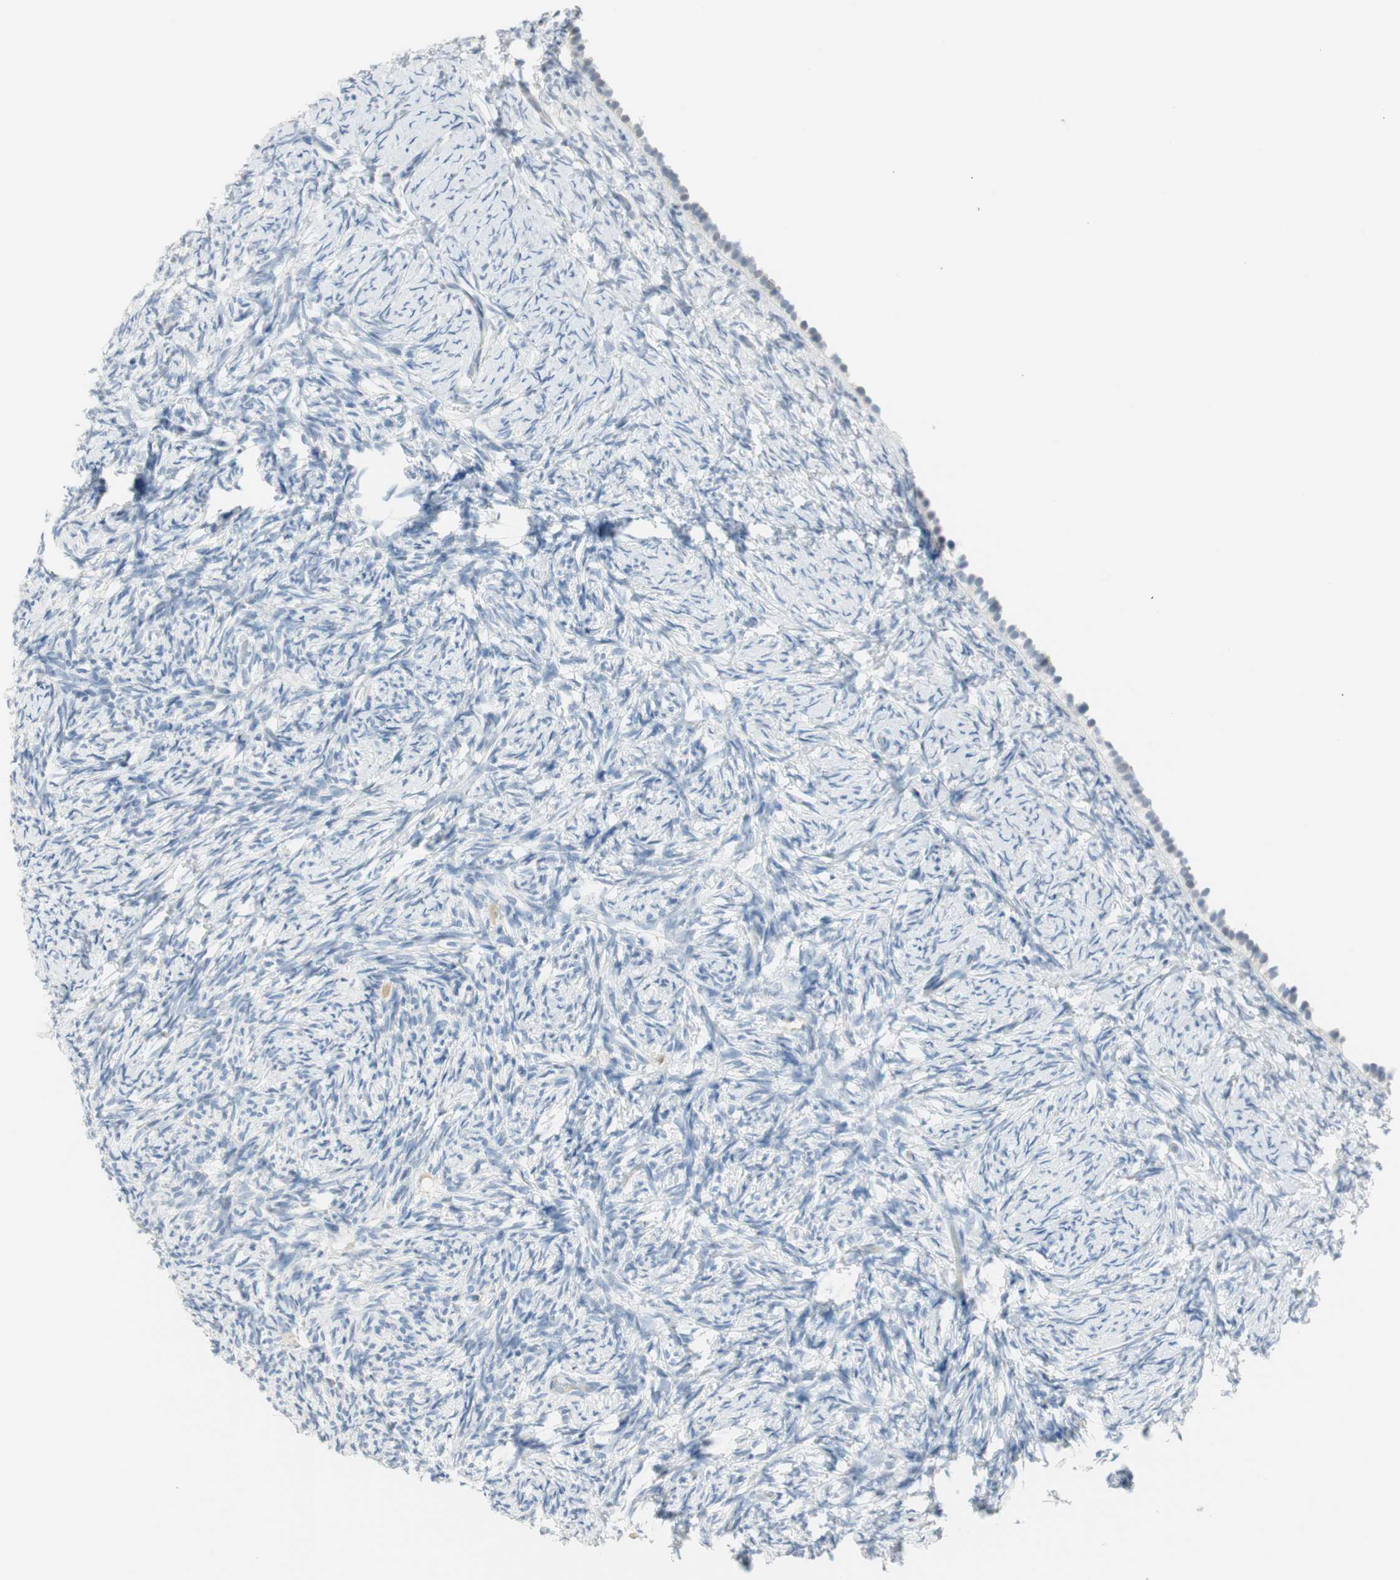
{"staining": {"intensity": "negative", "quantity": "none", "location": "none"}, "tissue": "ovary", "cell_type": "Follicle cells", "image_type": "normal", "snomed": [{"axis": "morphology", "description": "Normal tissue, NOS"}, {"axis": "topography", "description": "Ovary"}], "caption": "Protein analysis of normal ovary shows no significant positivity in follicle cells.", "gene": "MLLT10", "patient": {"sex": "female", "age": 60}}